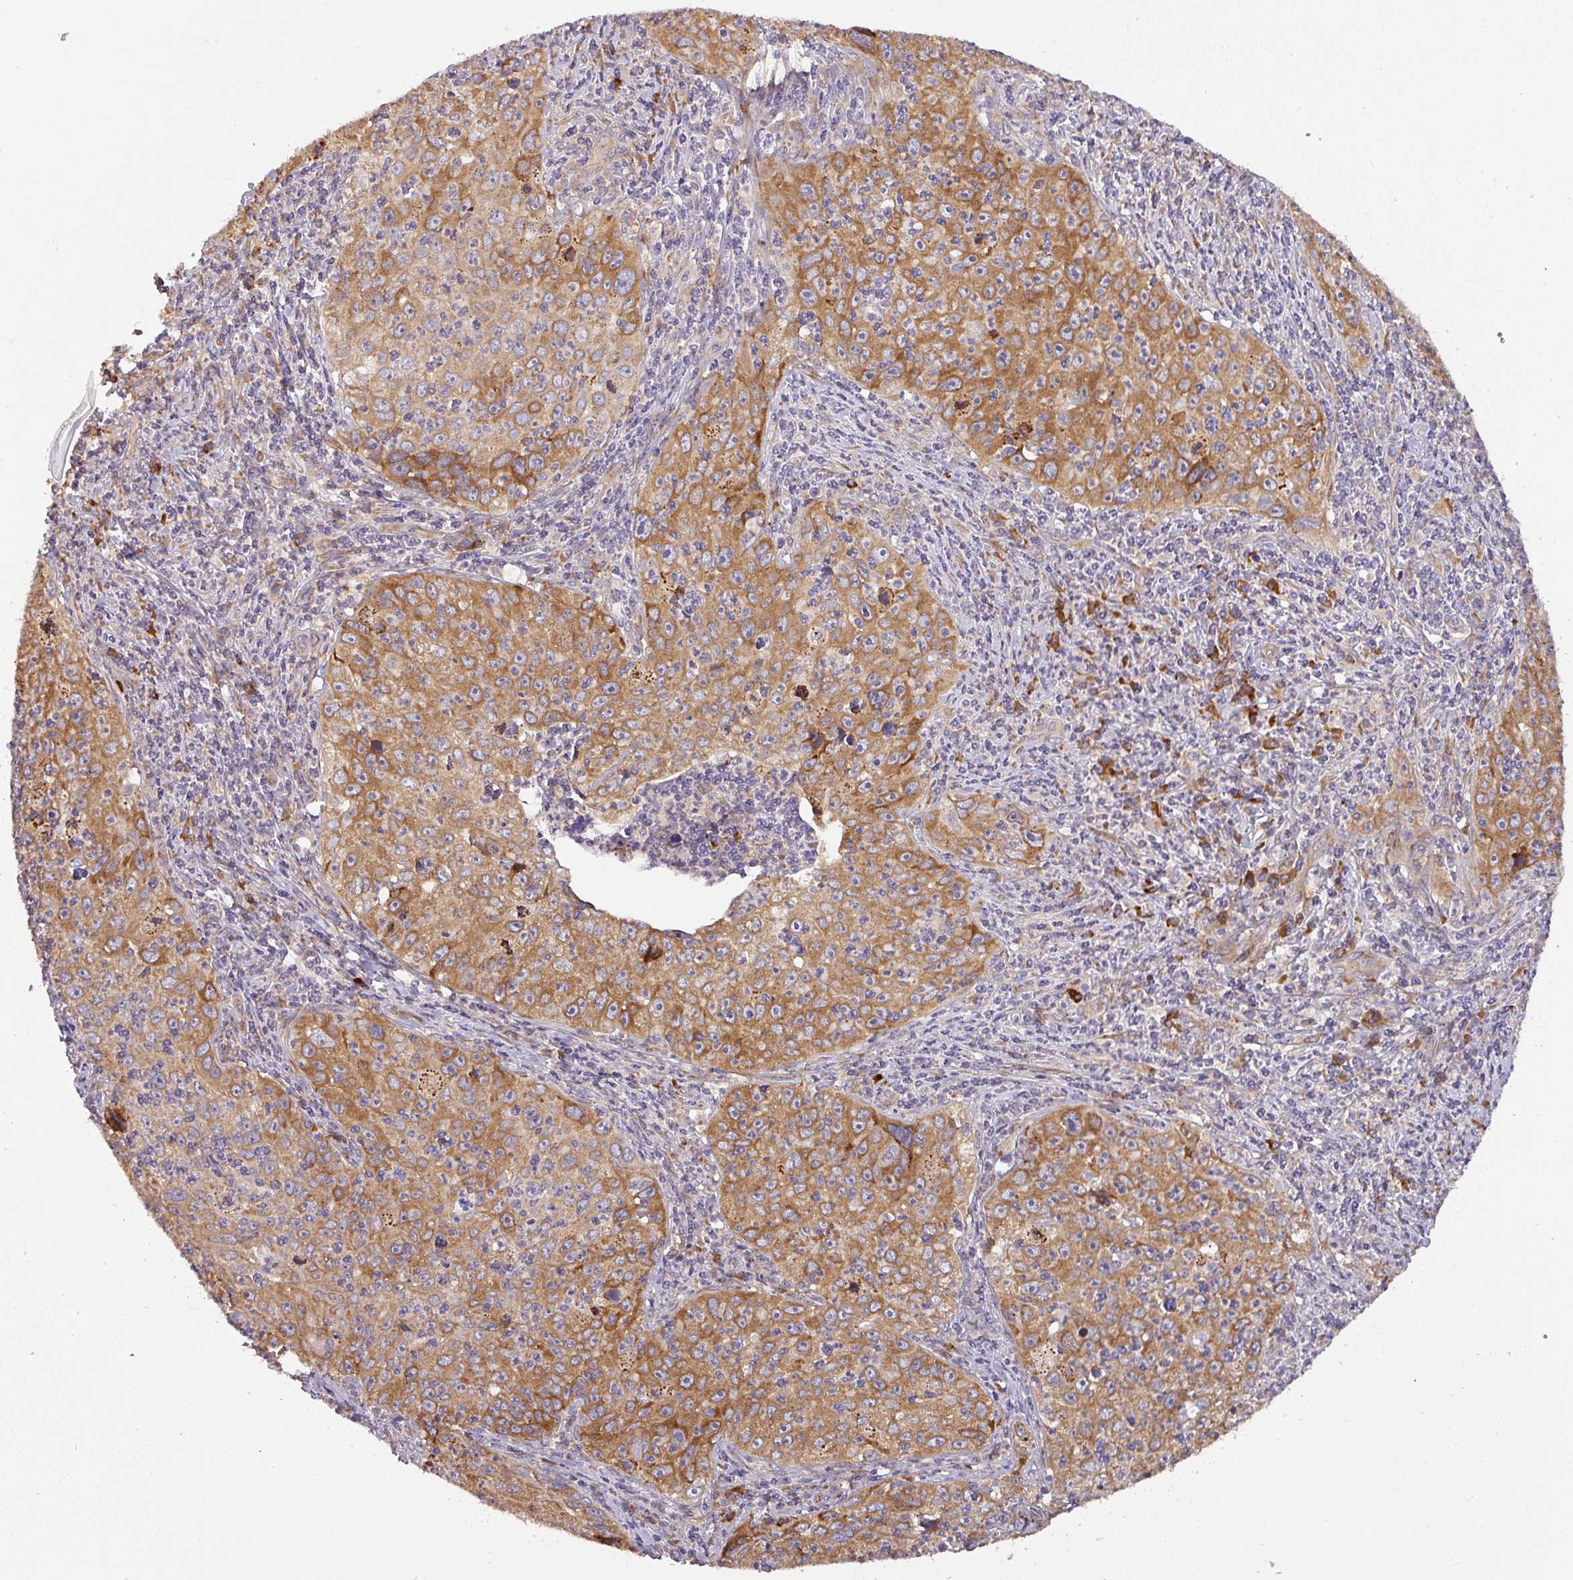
{"staining": {"intensity": "moderate", "quantity": ">75%", "location": "cytoplasmic/membranous"}, "tissue": "cervical cancer", "cell_type": "Tumor cells", "image_type": "cancer", "snomed": [{"axis": "morphology", "description": "Squamous cell carcinoma, NOS"}, {"axis": "topography", "description": "Cervix"}], "caption": "Immunohistochemical staining of human squamous cell carcinoma (cervical) exhibits moderate cytoplasmic/membranous protein staining in approximately >75% of tumor cells.", "gene": "GALP", "patient": {"sex": "female", "age": 30}}